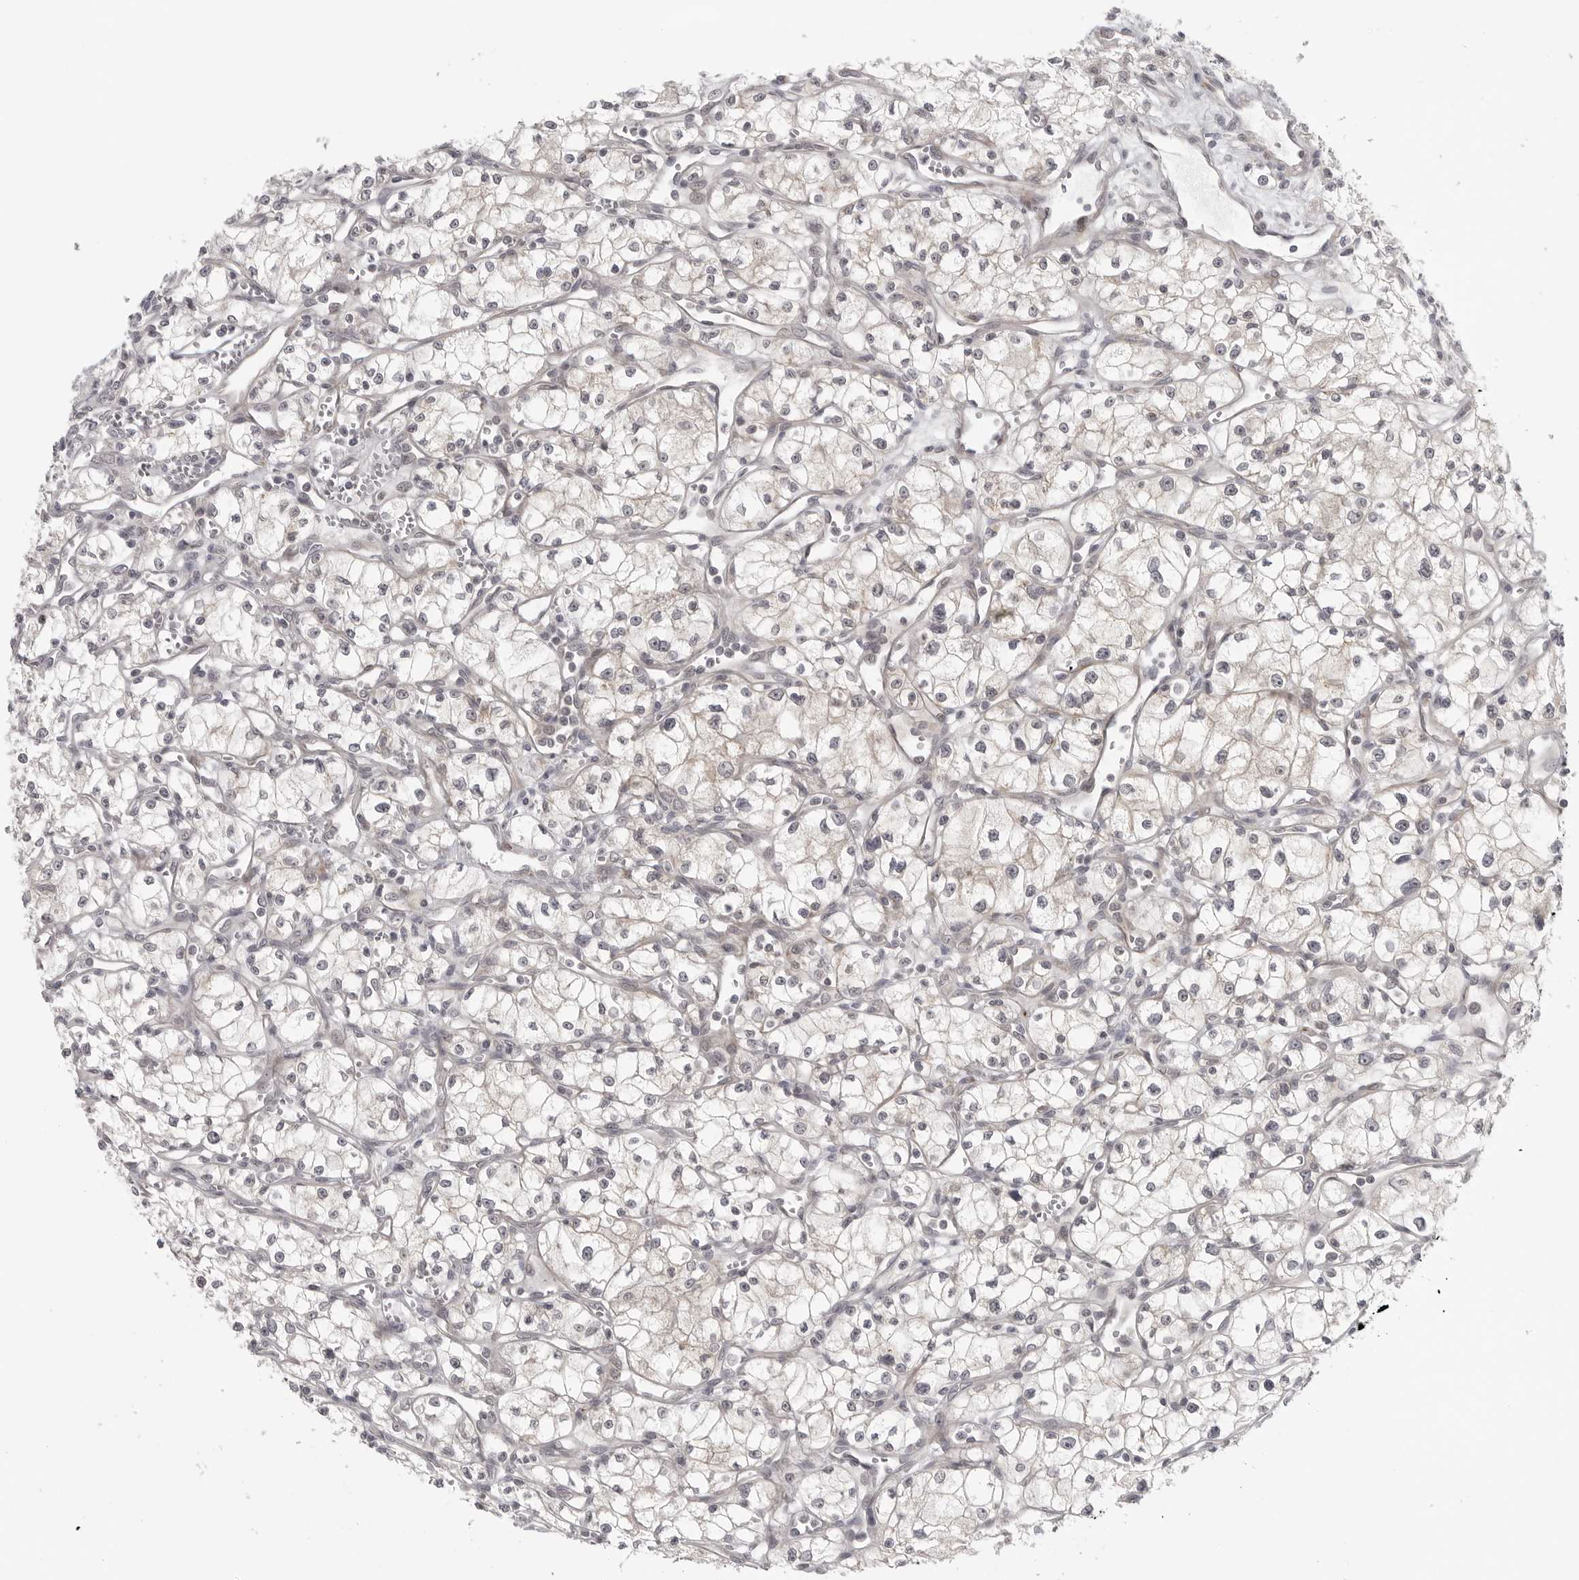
{"staining": {"intensity": "negative", "quantity": "none", "location": "none"}, "tissue": "renal cancer", "cell_type": "Tumor cells", "image_type": "cancer", "snomed": [{"axis": "morphology", "description": "Adenocarcinoma, NOS"}, {"axis": "topography", "description": "Kidney"}], "caption": "The image displays no significant expression in tumor cells of renal adenocarcinoma.", "gene": "TUT4", "patient": {"sex": "male", "age": 59}}